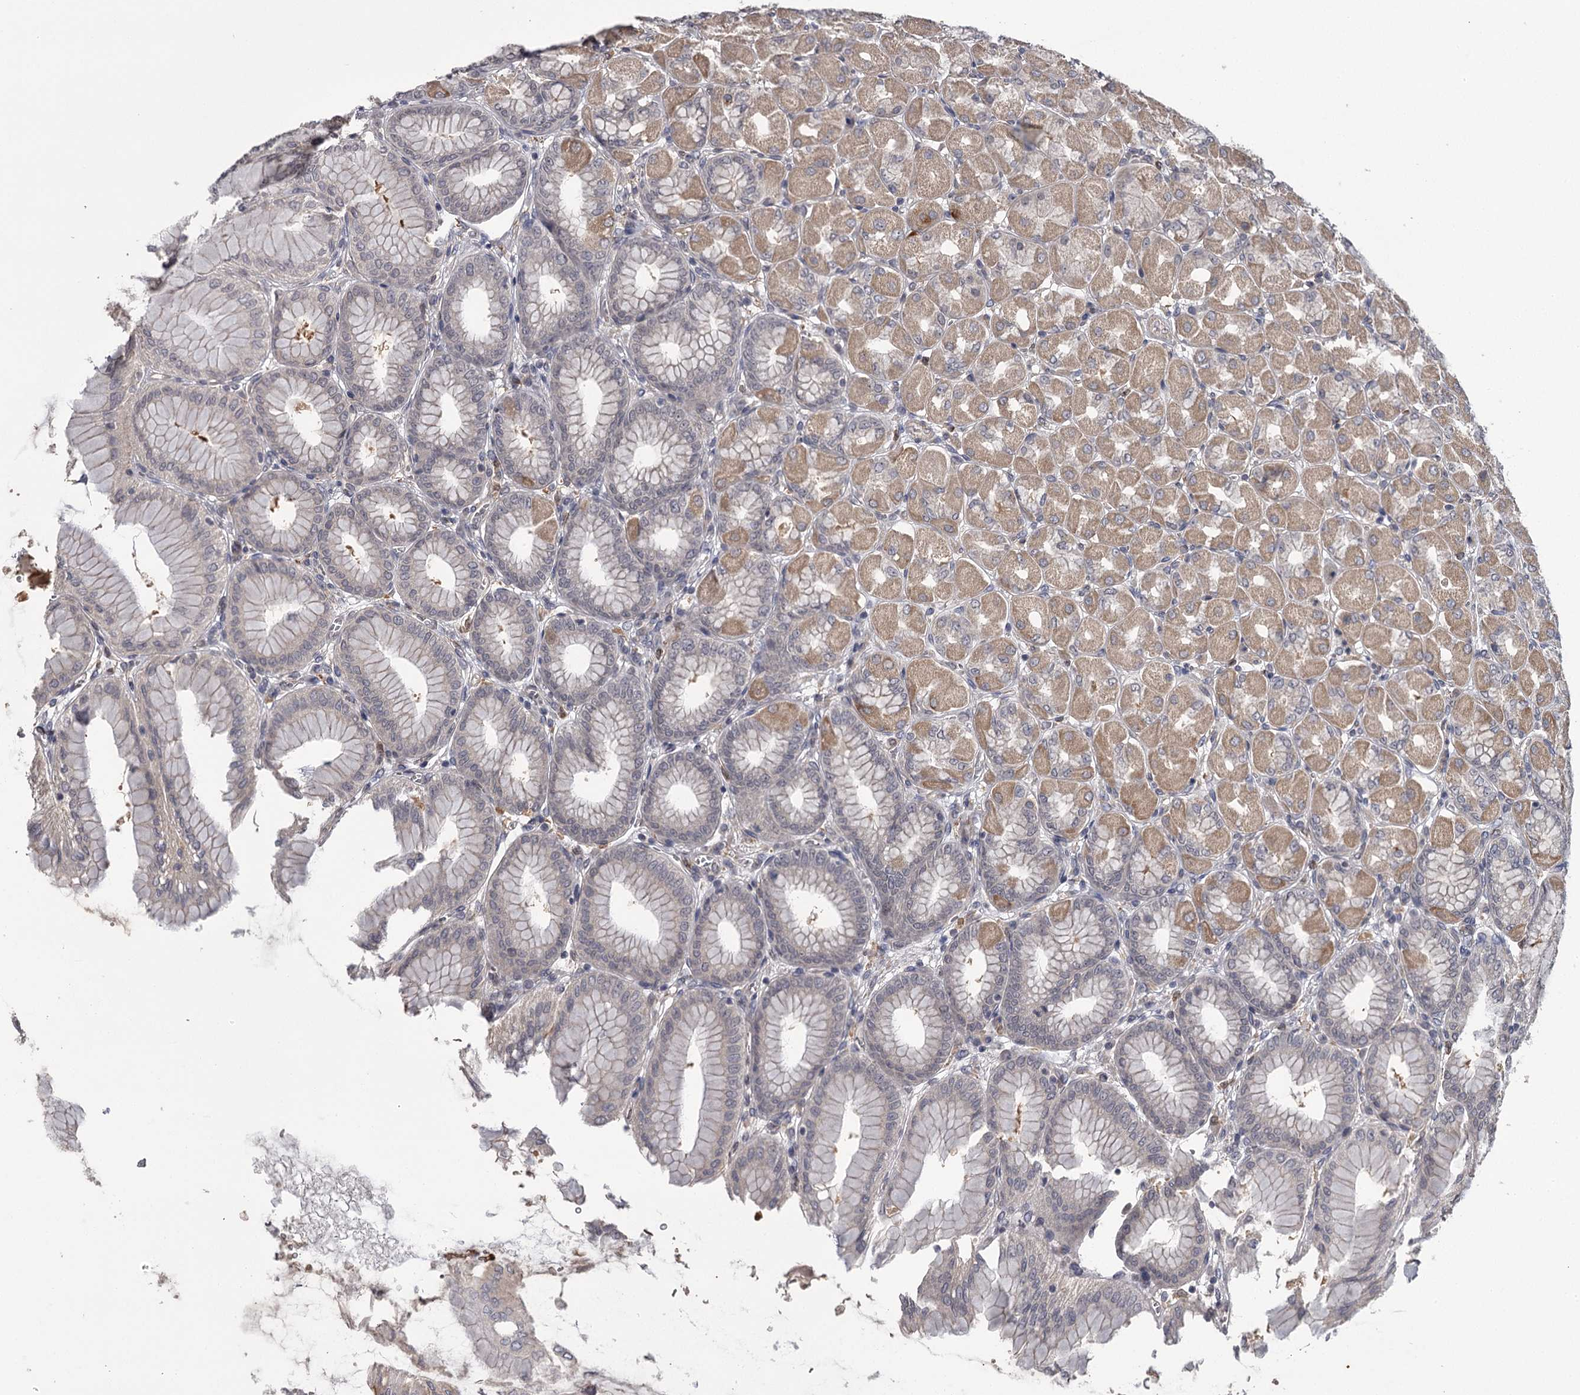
{"staining": {"intensity": "moderate", "quantity": "25%-75%", "location": "cytoplasmic/membranous,nuclear"}, "tissue": "stomach", "cell_type": "Glandular cells", "image_type": "normal", "snomed": [{"axis": "morphology", "description": "Normal tissue, NOS"}, {"axis": "topography", "description": "Stomach, upper"}], "caption": "Protein analysis of normal stomach exhibits moderate cytoplasmic/membranous,nuclear positivity in approximately 25%-75% of glandular cells.", "gene": "CWF19L2", "patient": {"sex": "female", "age": 56}}